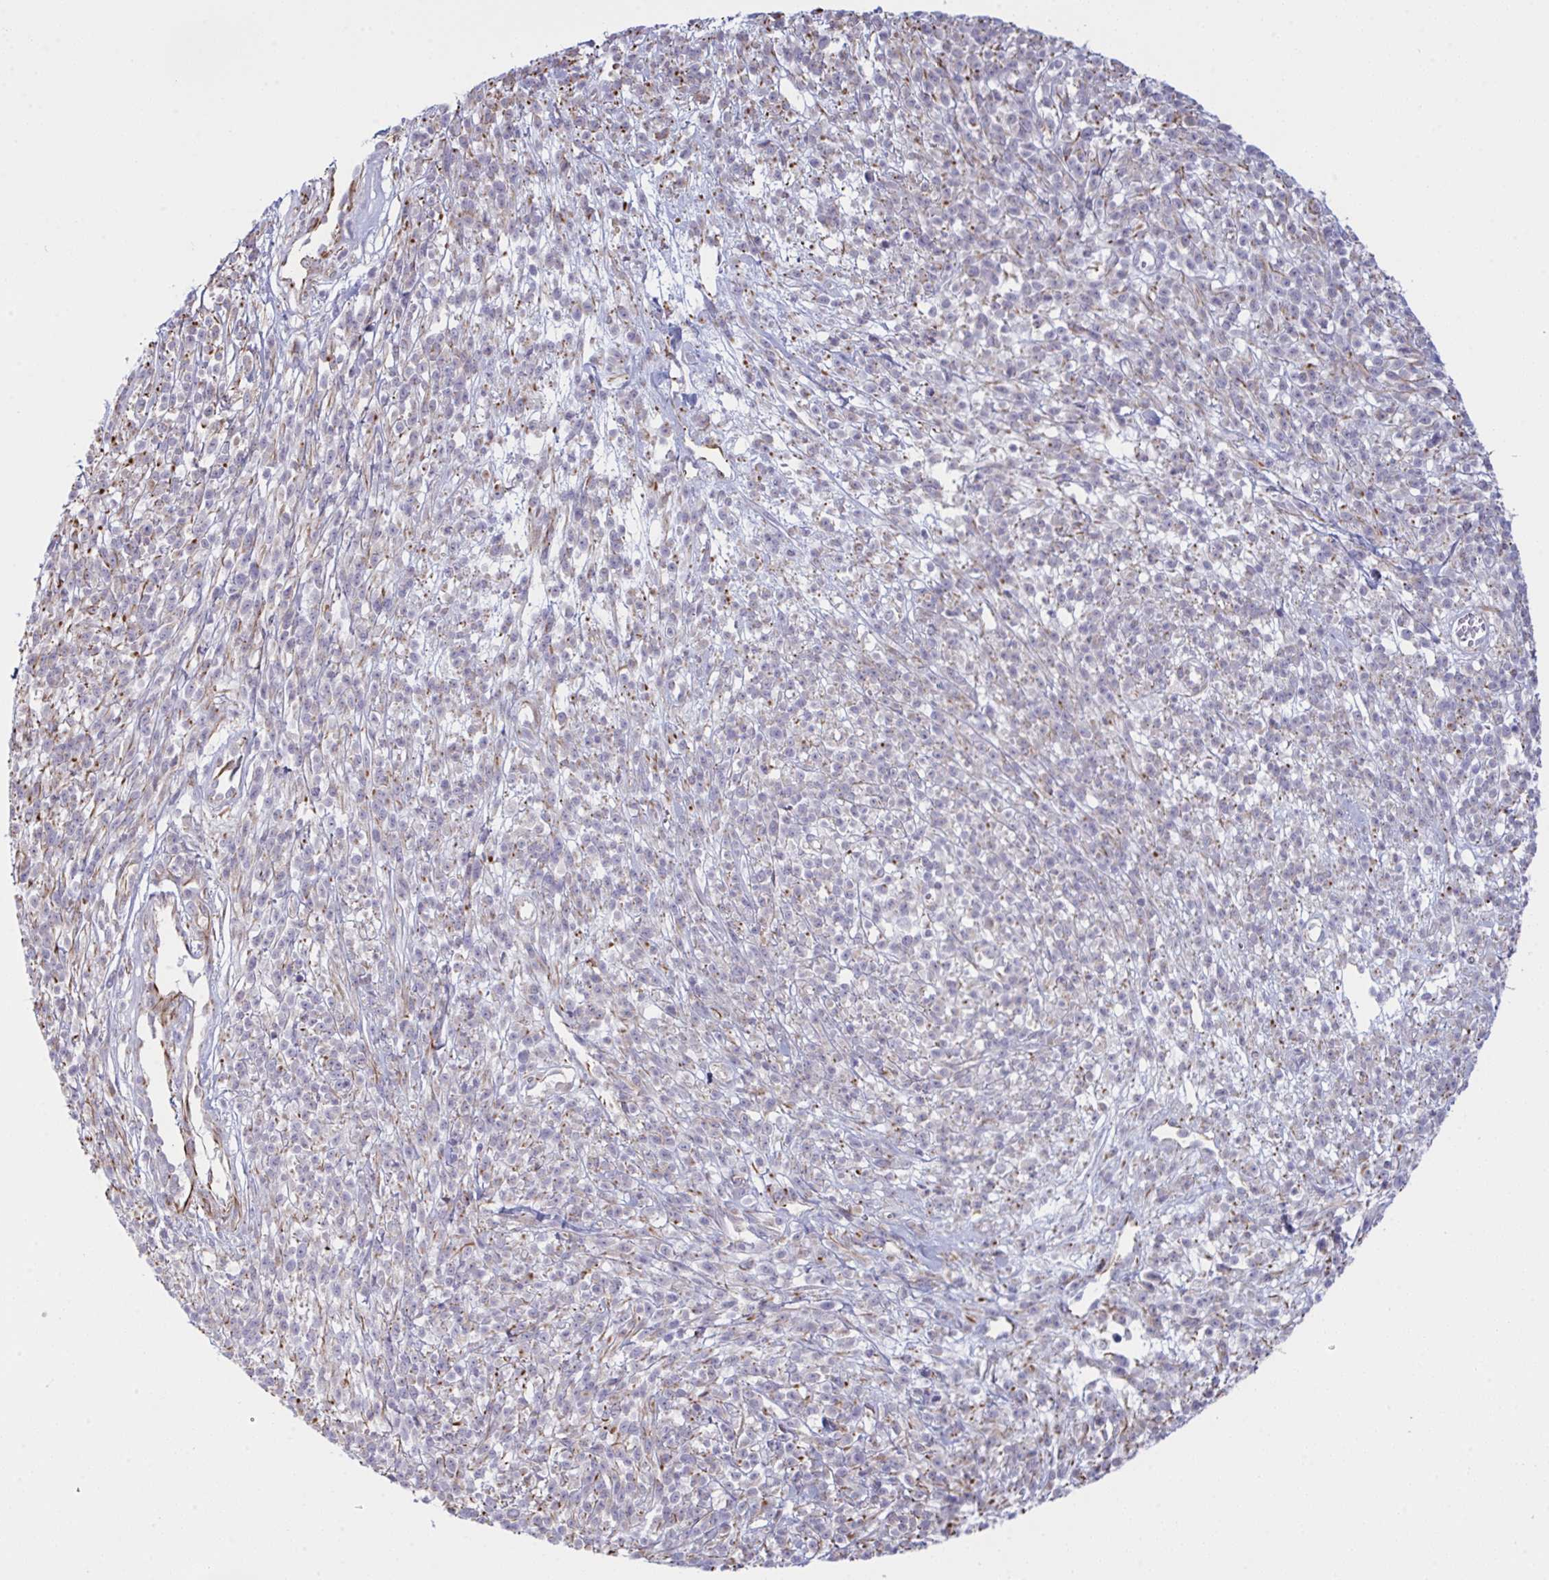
{"staining": {"intensity": "negative", "quantity": "none", "location": "none"}, "tissue": "melanoma", "cell_type": "Tumor cells", "image_type": "cancer", "snomed": [{"axis": "morphology", "description": "Malignant melanoma, NOS"}, {"axis": "topography", "description": "Skin"}, {"axis": "topography", "description": "Skin of trunk"}], "caption": "Tumor cells are negative for brown protein staining in malignant melanoma.", "gene": "DCBLD1", "patient": {"sex": "male", "age": 74}}